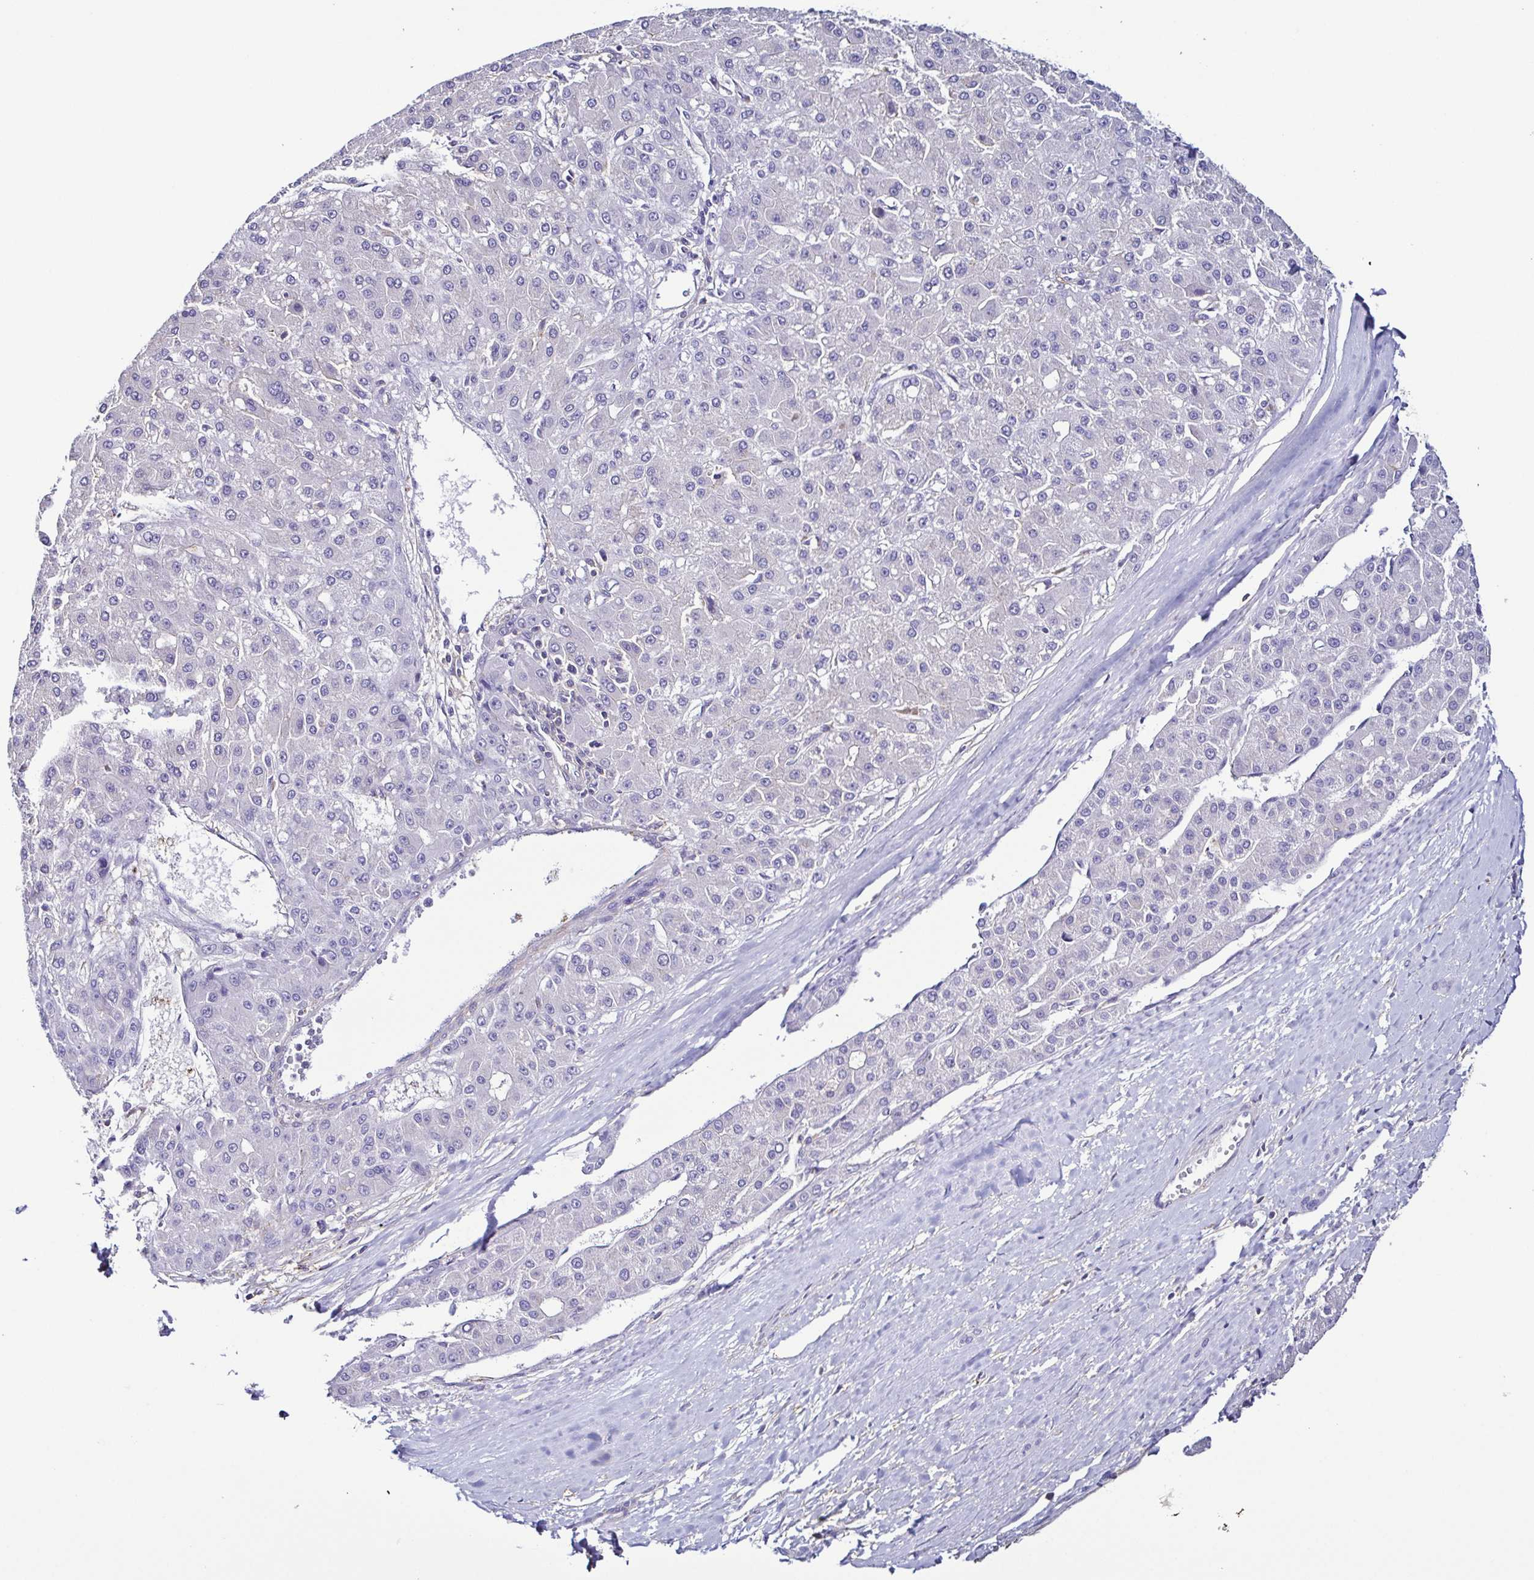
{"staining": {"intensity": "negative", "quantity": "none", "location": "none"}, "tissue": "liver cancer", "cell_type": "Tumor cells", "image_type": "cancer", "snomed": [{"axis": "morphology", "description": "Carcinoma, Hepatocellular, NOS"}, {"axis": "topography", "description": "Liver"}], "caption": "Immunohistochemistry (IHC) micrograph of neoplastic tissue: human hepatocellular carcinoma (liver) stained with DAB (3,3'-diaminobenzidine) displays no significant protein positivity in tumor cells.", "gene": "TNNT2", "patient": {"sex": "male", "age": 67}}